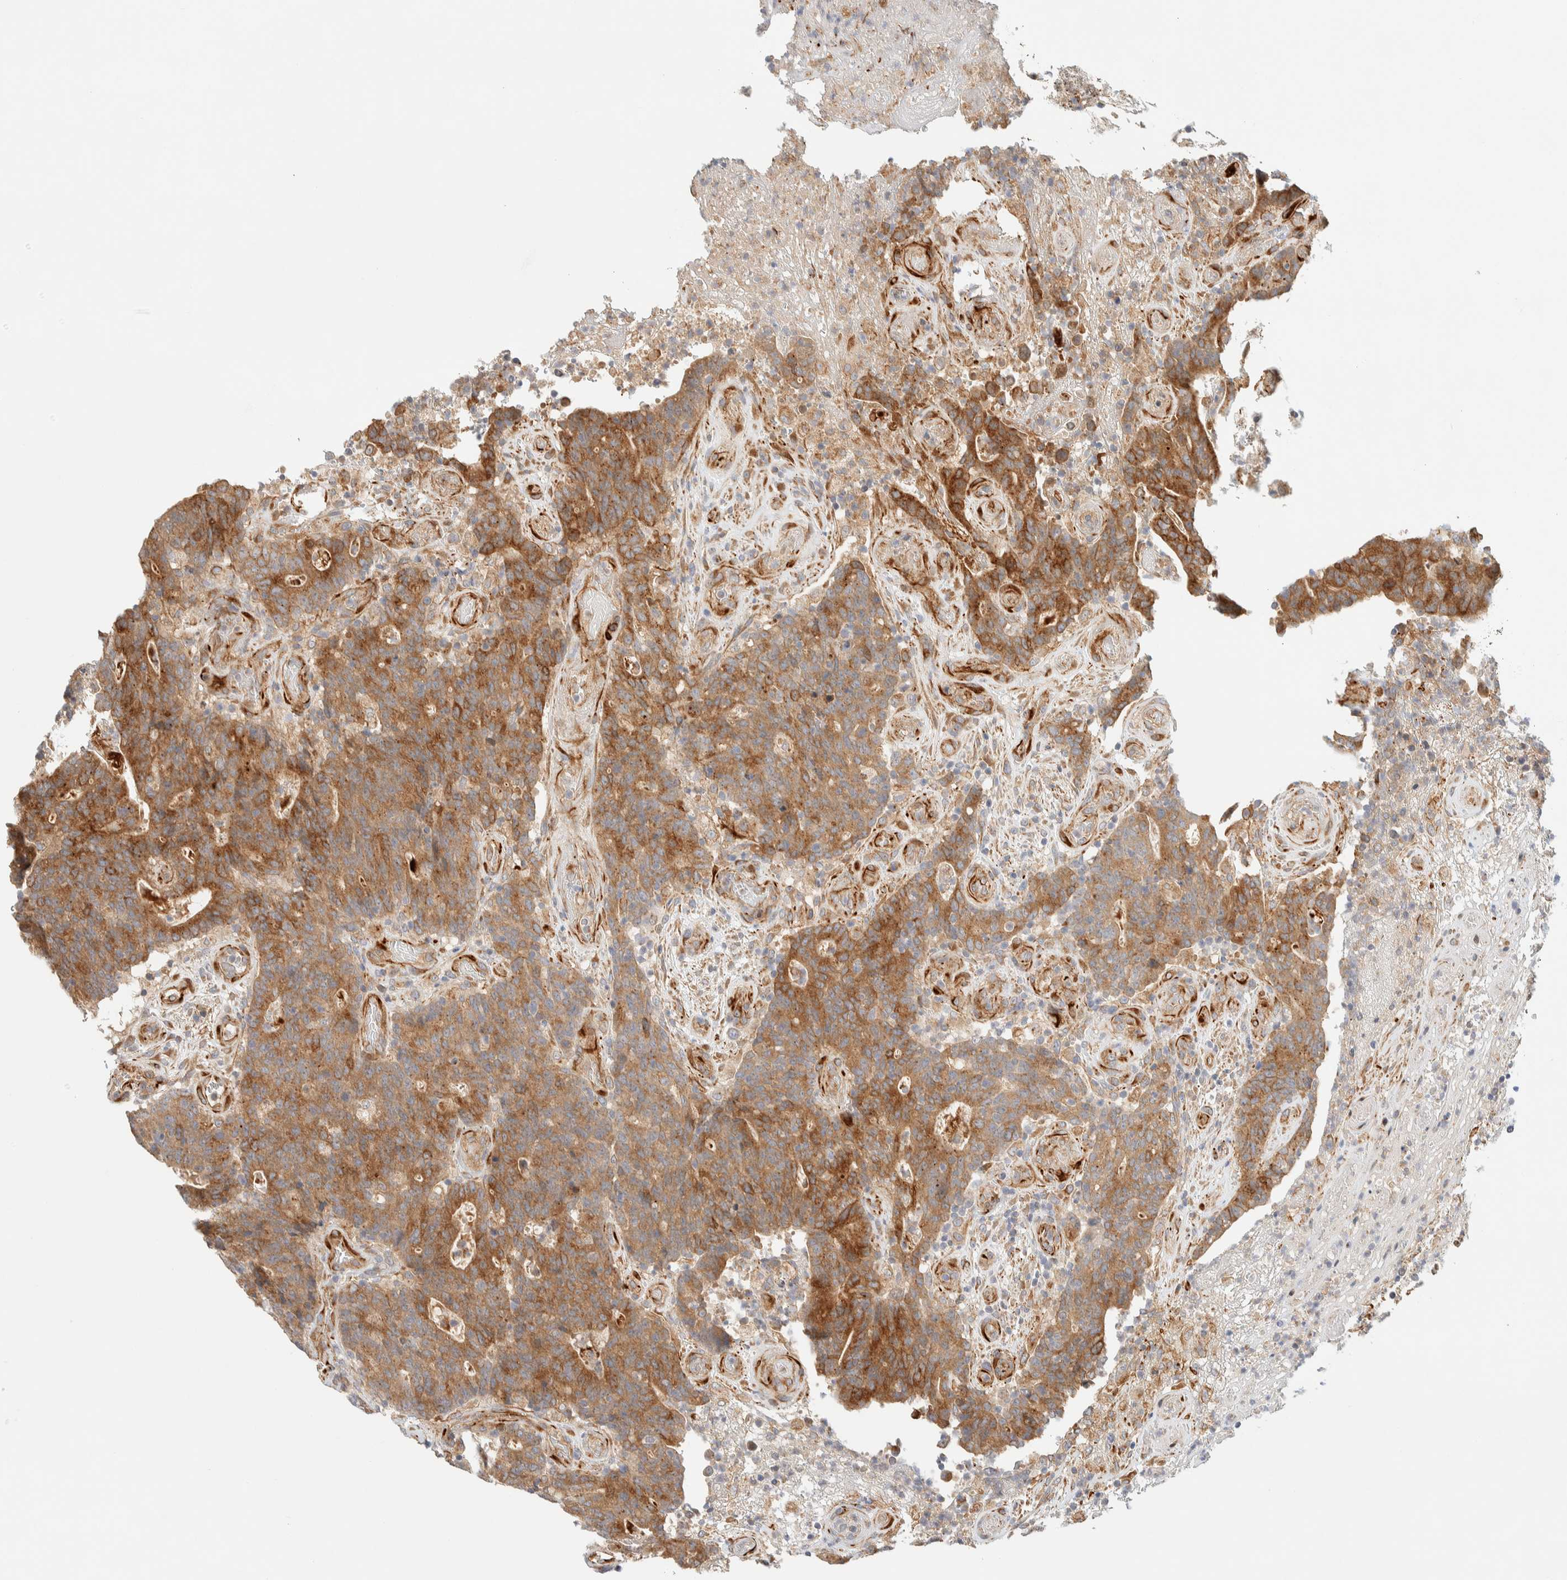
{"staining": {"intensity": "moderate", "quantity": ">75%", "location": "cytoplasmic/membranous"}, "tissue": "colorectal cancer", "cell_type": "Tumor cells", "image_type": "cancer", "snomed": [{"axis": "morphology", "description": "Normal tissue, NOS"}, {"axis": "morphology", "description": "Adenocarcinoma, NOS"}, {"axis": "topography", "description": "Colon"}], "caption": "This is a photomicrograph of immunohistochemistry staining of colorectal cancer, which shows moderate positivity in the cytoplasmic/membranous of tumor cells.", "gene": "FAT1", "patient": {"sex": "female", "age": 75}}